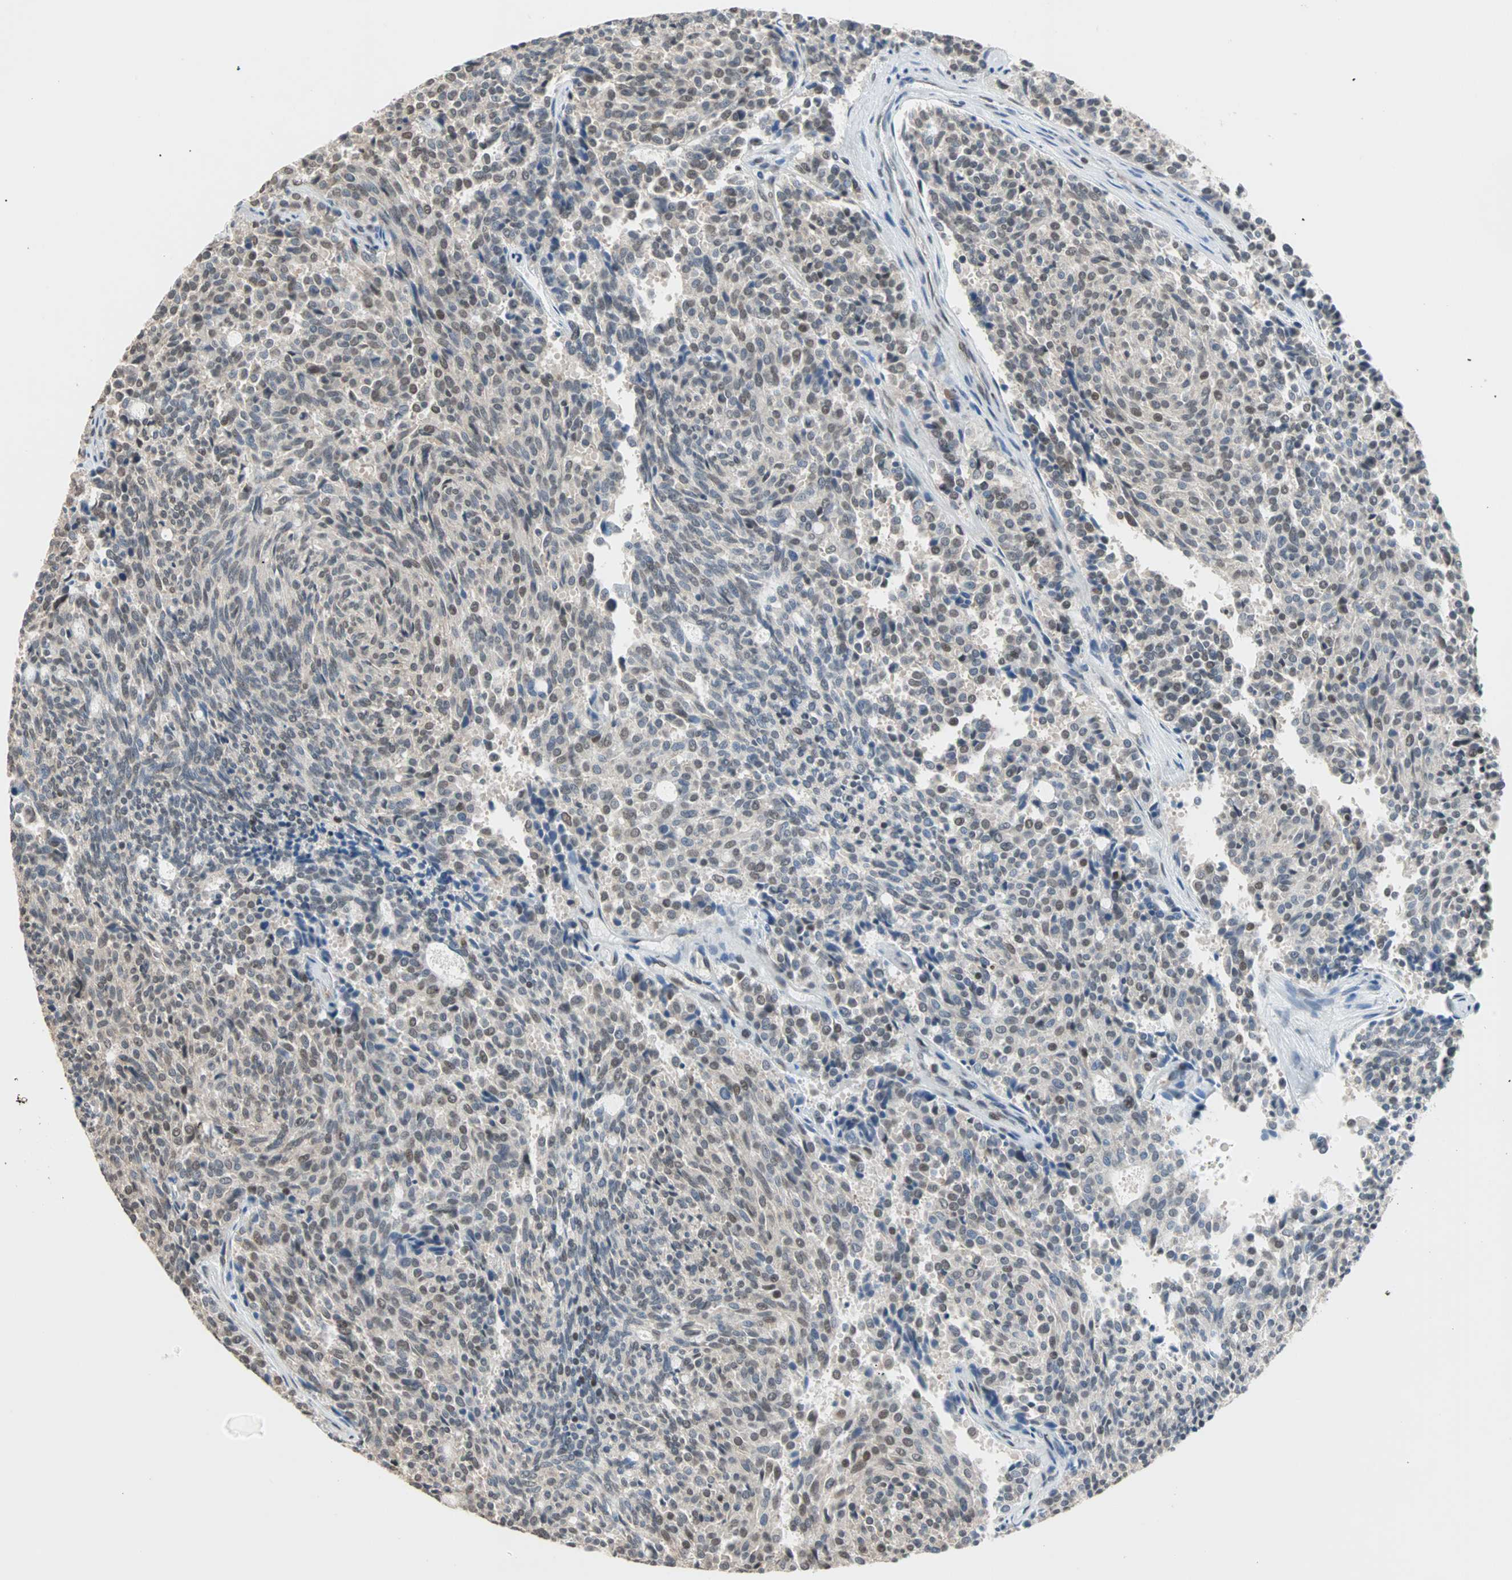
{"staining": {"intensity": "weak", "quantity": "25%-75%", "location": "nuclear"}, "tissue": "carcinoid", "cell_type": "Tumor cells", "image_type": "cancer", "snomed": [{"axis": "morphology", "description": "Carcinoid, malignant, NOS"}, {"axis": "topography", "description": "Pancreas"}], "caption": "An image showing weak nuclear positivity in approximately 25%-75% of tumor cells in carcinoid, as visualized by brown immunohistochemical staining.", "gene": "DAZAP1", "patient": {"sex": "female", "age": 54}}